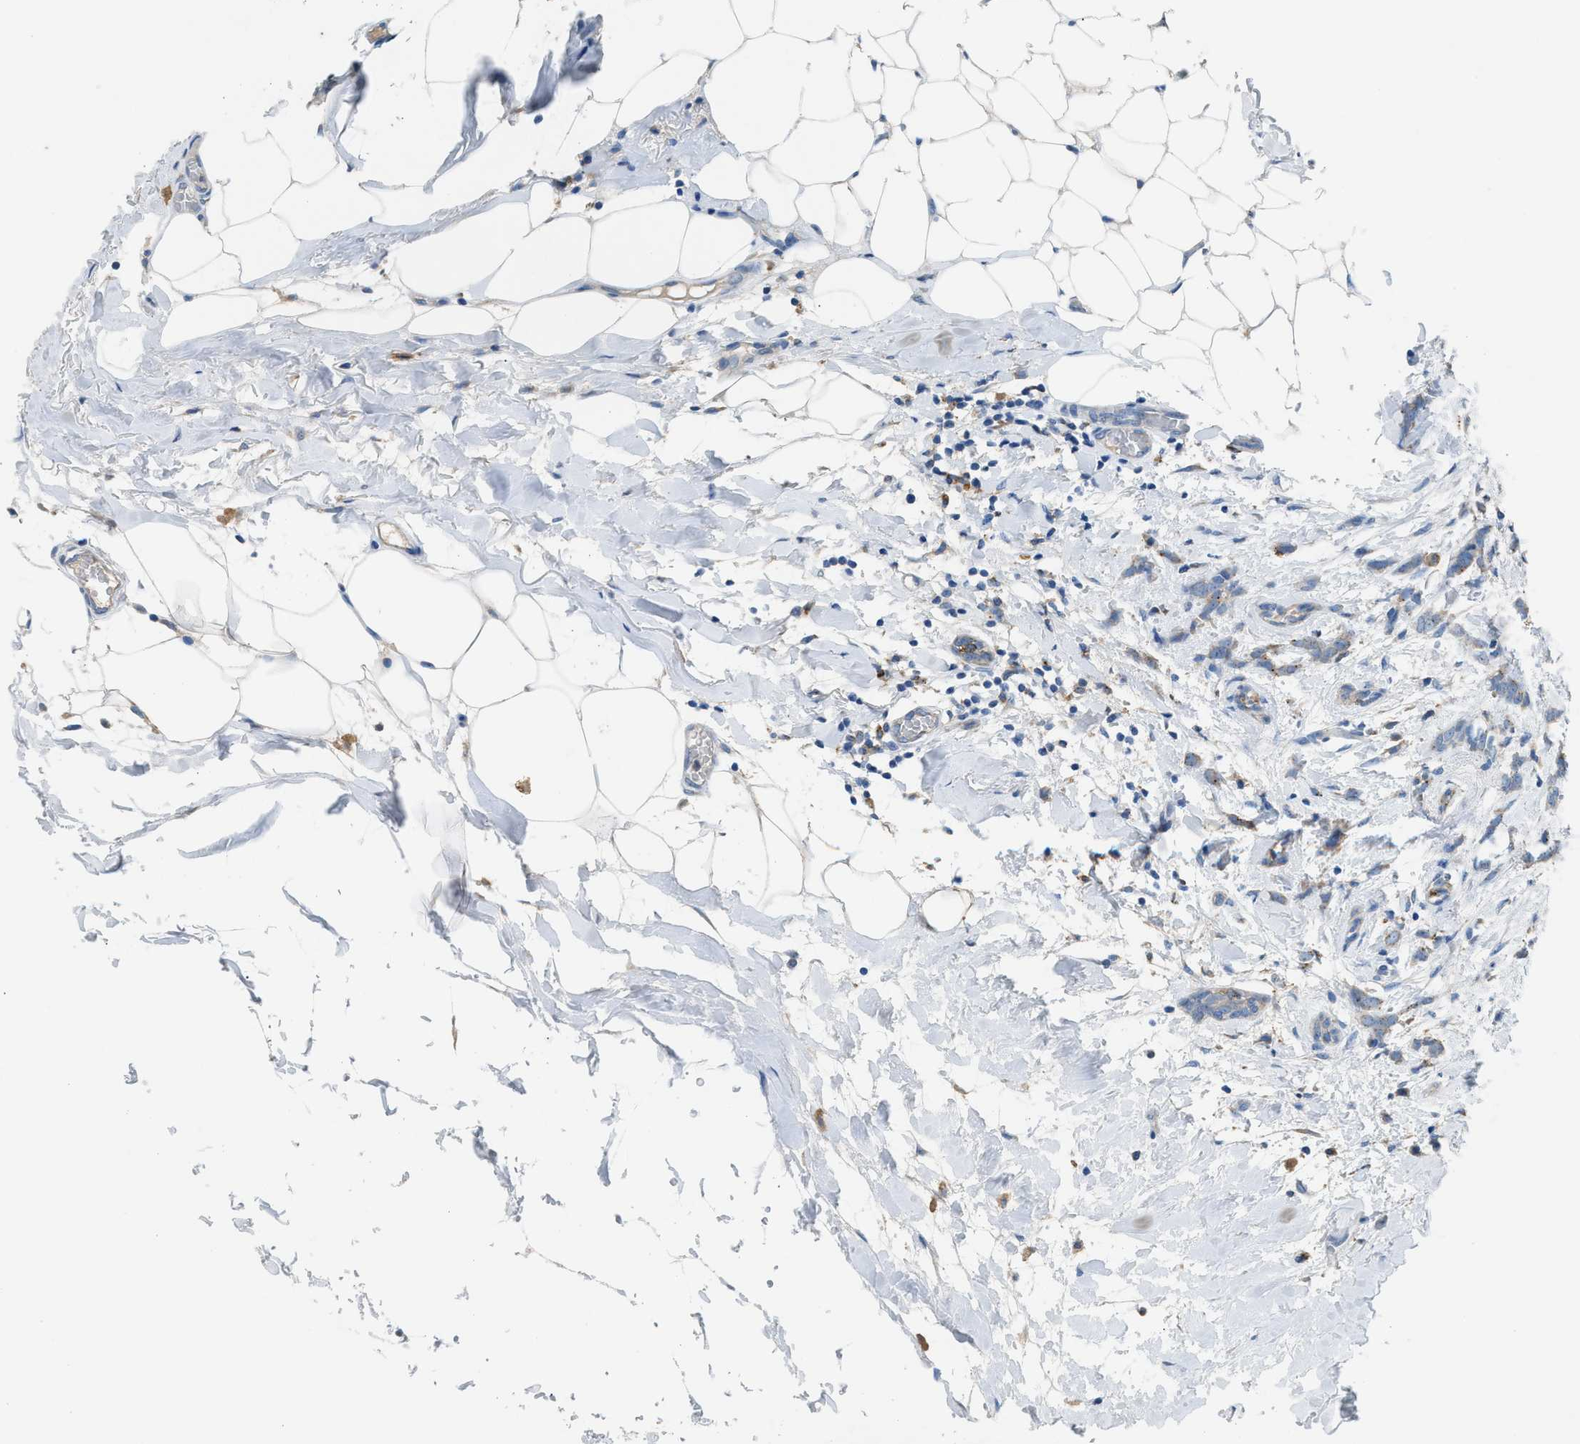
{"staining": {"intensity": "negative", "quantity": "none", "location": "none"}, "tissue": "breast cancer", "cell_type": "Tumor cells", "image_type": "cancer", "snomed": [{"axis": "morphology", "description": "Lobular carcinoma, in situ"}, {"axis": "morphology", "description": "Lobular carcinoma"}, {"axis": "topography", "description": "Breast"}], "caption": "Breast cancer (lobular carcinoma) was stained to show a protein in brown. There is no significant expression in tumor cells.", "gene": "AOAH", "patient": {"sex": "female", "age": 41}}